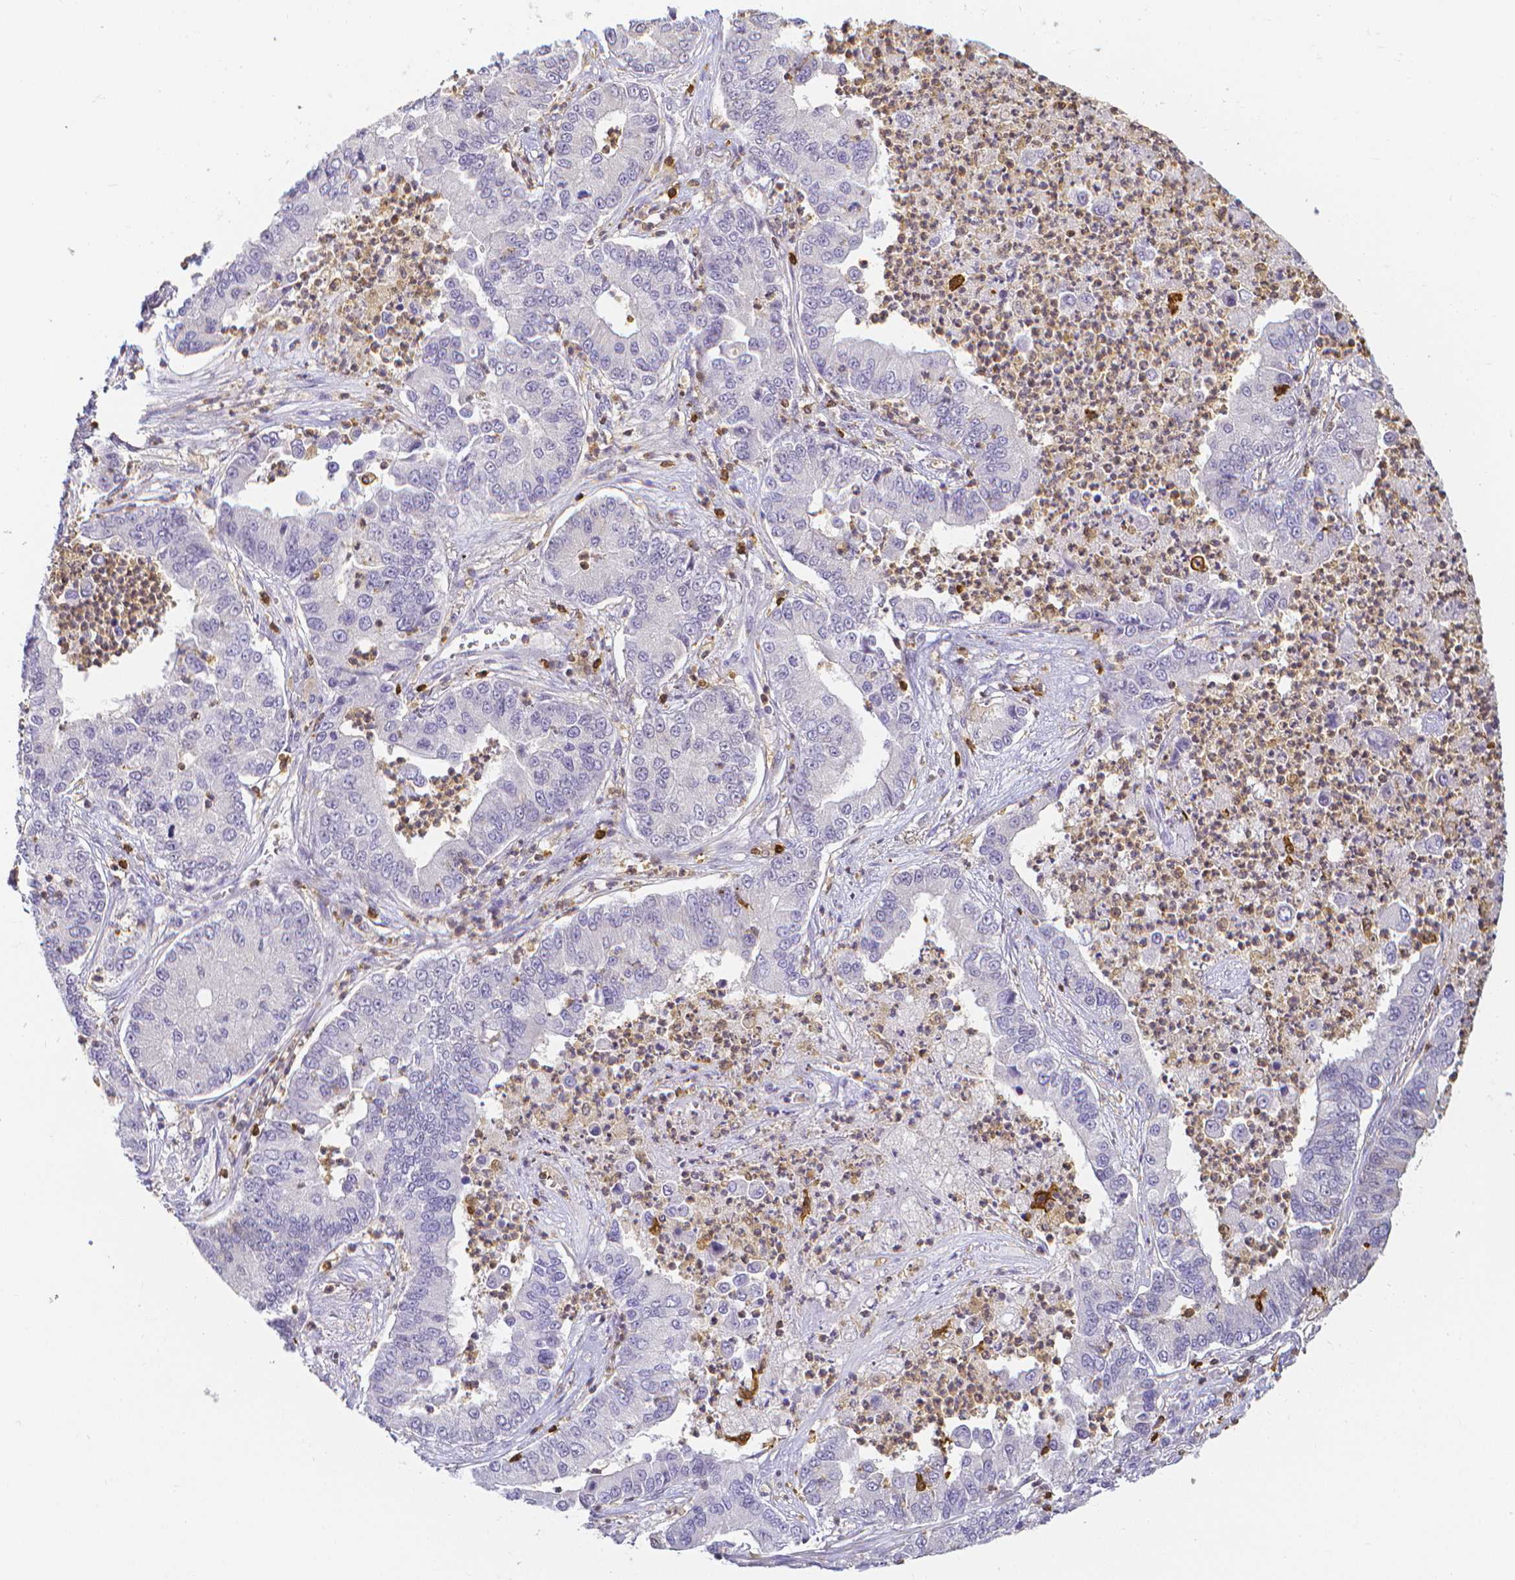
{"staining": {"intensity": "negative", "quantity": "none", "location": "none"}, "tissue": "lung cancer", "cell_type": "Tumor cells", "image_type": "cancer", "snomed": [{"axis": "morphology", "description": "Adenocarcinoma, NOS"}, {"axis": "topography", "description": "Lung"}], "caption": "A photomicrograph of adenocarcinoma (lung) stained for a protein reveals no brown staining in tumor cells.", "gene": "COTL1", "patient": {"sex": "female", "age": 57}}